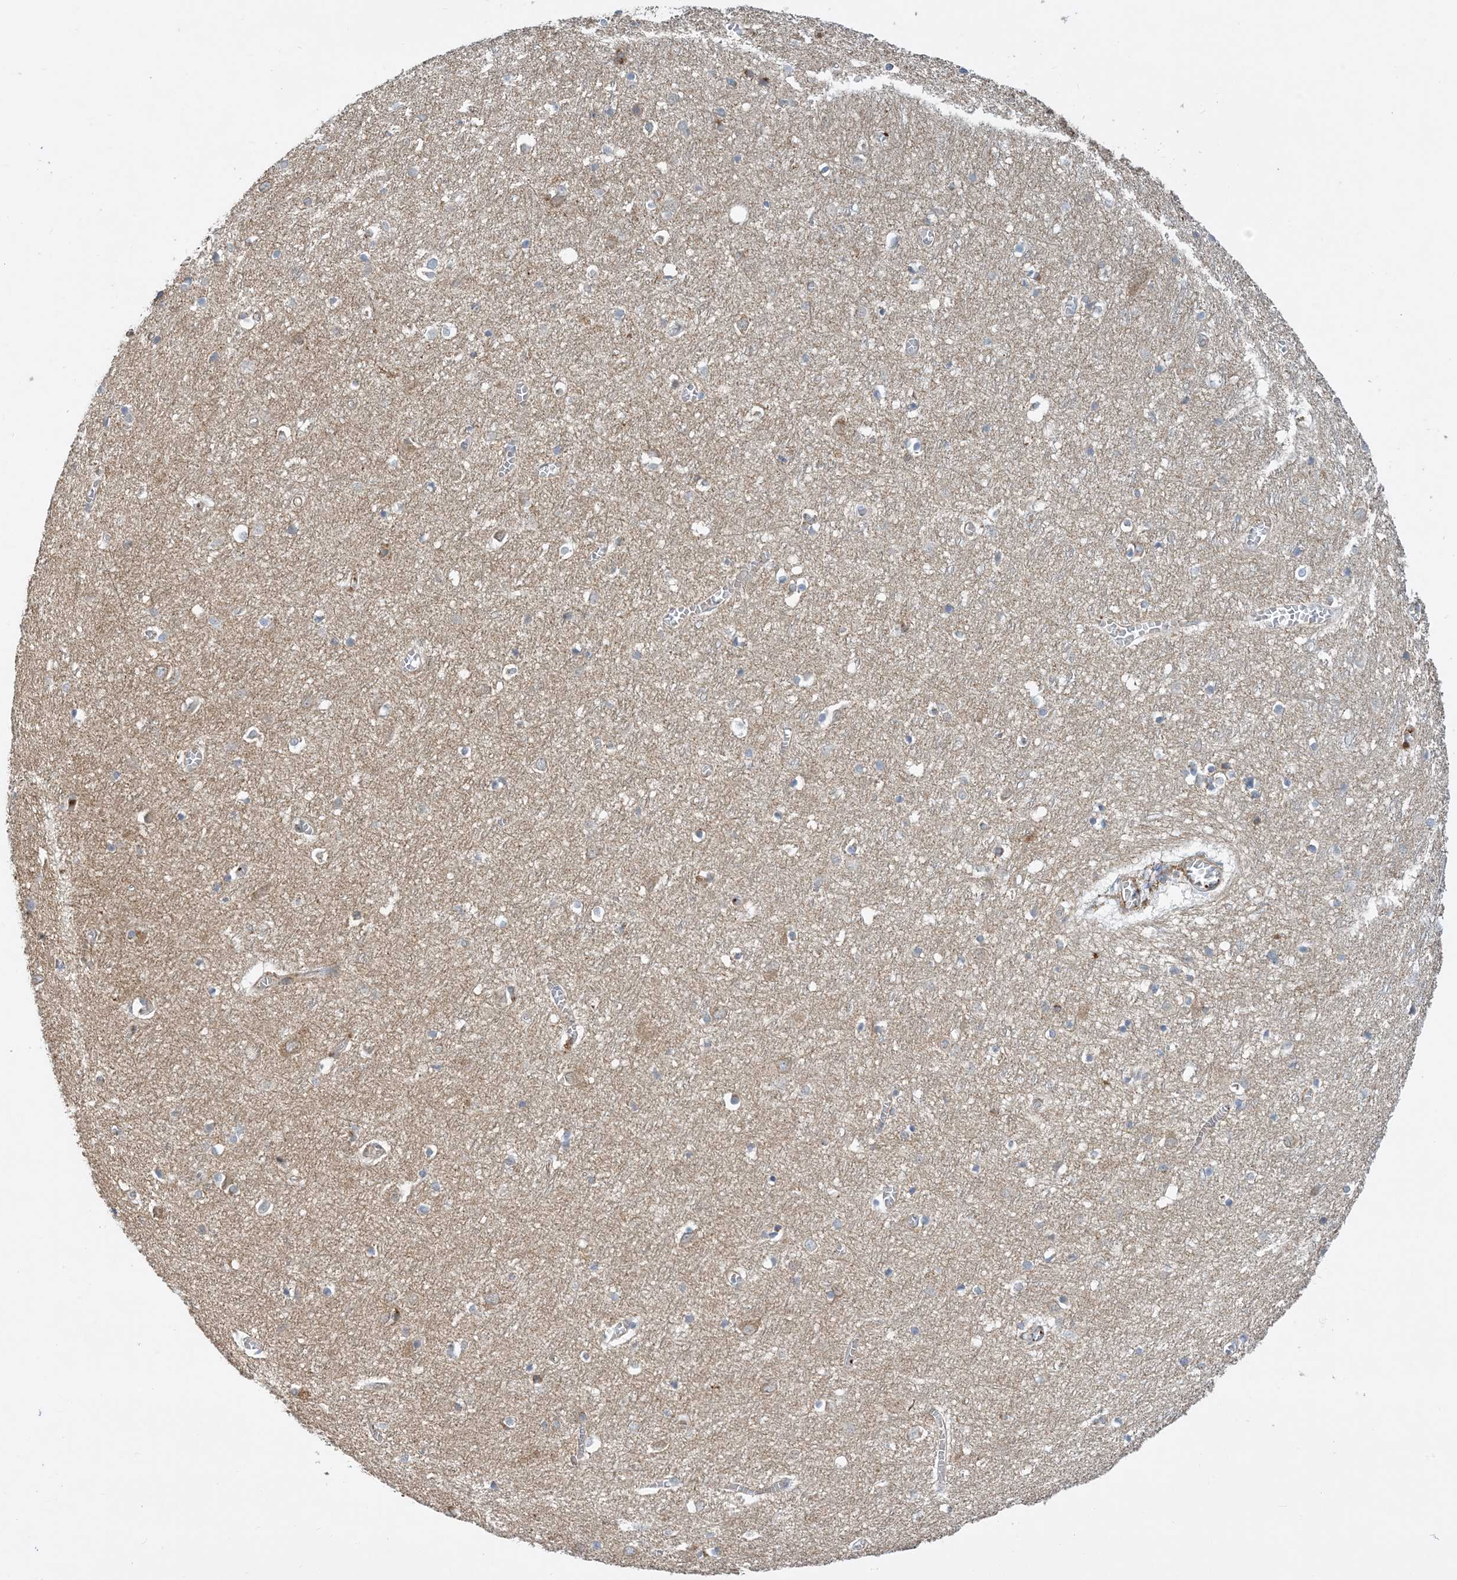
{"staining": {"intensity": "negative", "quantity": "none", "location": "none"}, "tissue": "cerebral cortex", "cell_type": "Endothelial cells", "image_type": "normal", "snomed": [{"axis": "morphology", "description": "Normal tissue, NOS"}, {"axis": "topography", "description": "Cerebral cortex"}], "caption": "DAB immunohistochemical staining of benign human cerebral cortex shows no significant expression in endothelial cells.", "gene": "SIDT1", "patient": {"sex": "female", "age": 64}}